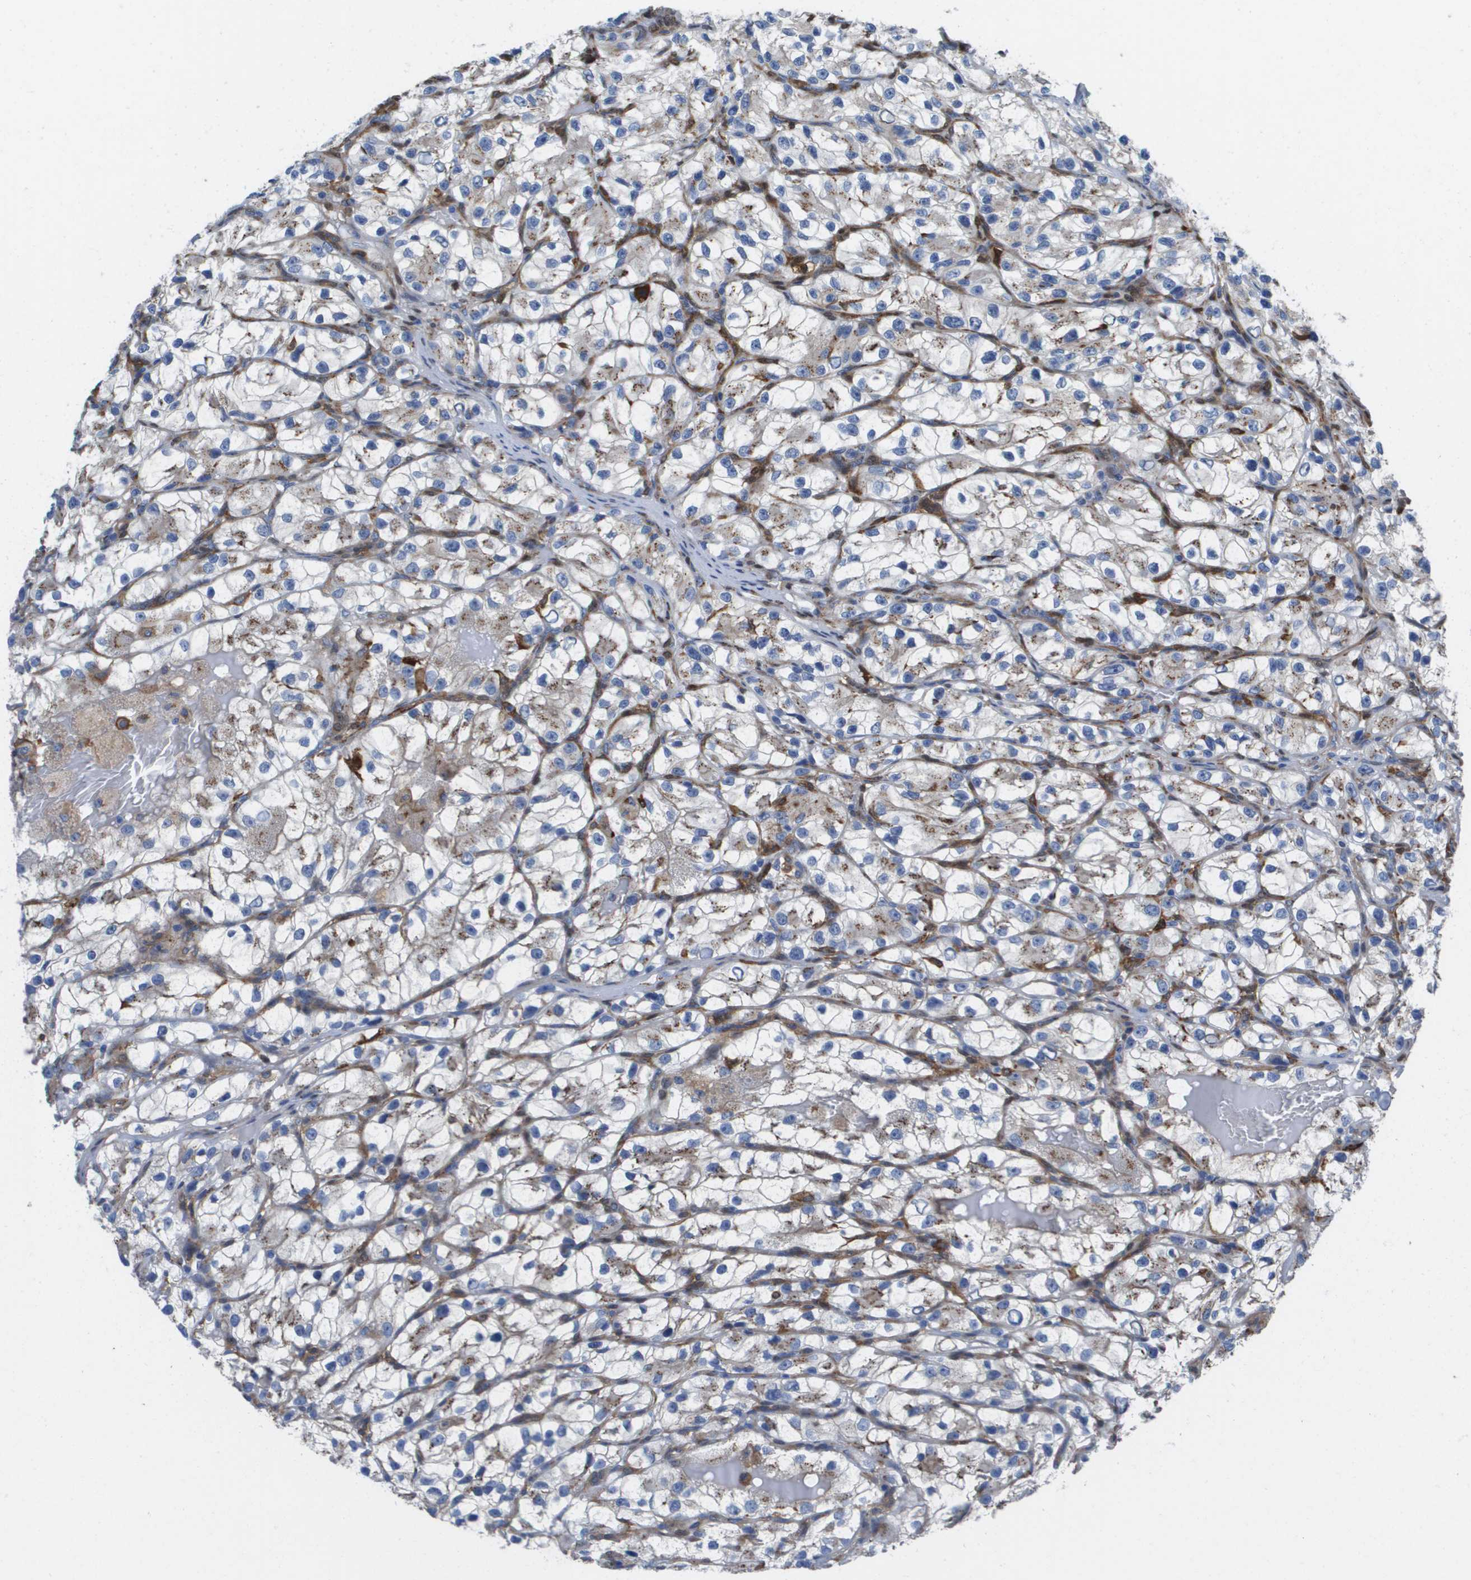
{"staining": {"intensity": "weak", "quantity": "25%-75%", "location": "cytoplasmic/membranous"}, "tissue": "renal cancer", "cell_type": "Tumor cells", "image_type": "cancer", "snomed": [{"axis": "morphology", "description": "Adenocarcinoma, NOS"}, {"axis": "topography", "description": "Kidney"}], "caption": "High-magnification brightfield microscopy of renal adenocarcinoma stained with DAB (brown) and counterstained with hematoxylin (blue). tumor cells exhibit weak cytoplasmic/membranous positivity is identified in approximately25%-75% of cells. The protein of interest is stained brown, and the nuclei are stained in blue (DAB IHC with brightfield microscopy, high magnification).", "gene": "SLC37A2", "patient": {"sex": "female", "age": 57}}